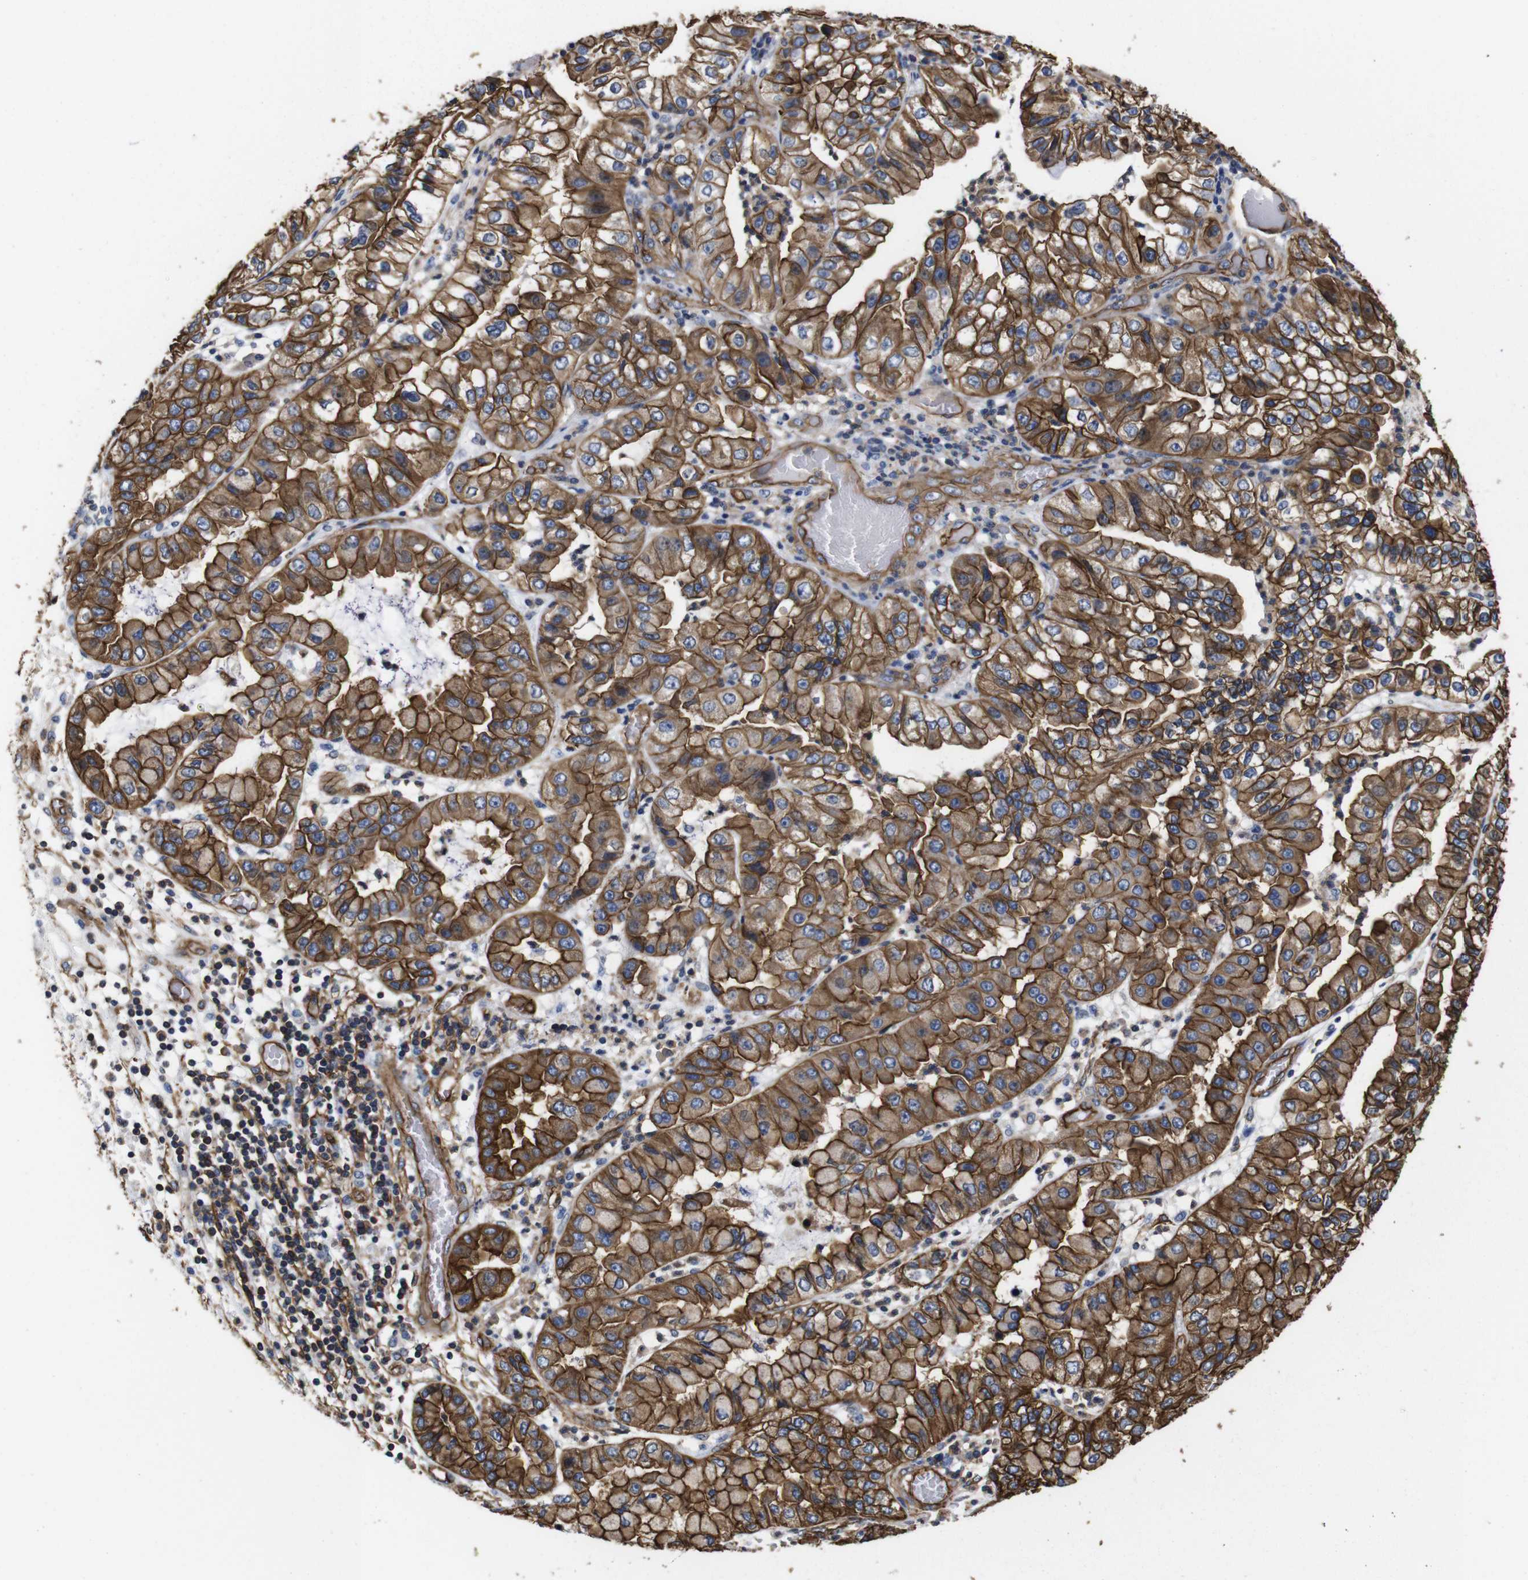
{"staining": {"intensity": "strong", "quantity": ">75%", "location": "cytoplasmic/membranous"}, "tissue": "liver cancer", "cell_type": "Tumor cells", "image_type": "cancer", "snomed": [{"axis": "morphology", "description": "Cholangiocarcinoma"}, {"axis": "topography", "description": "Liver"}], "caption": "About >75% of tumor cells in liver cholangiocarcinoma show strong cytoplasmic/membranous protein positivity as visualized by brown immunohistochemical staining.", "gene": "SPTBN1", "patient": {"sex": "female", "age": 79}}